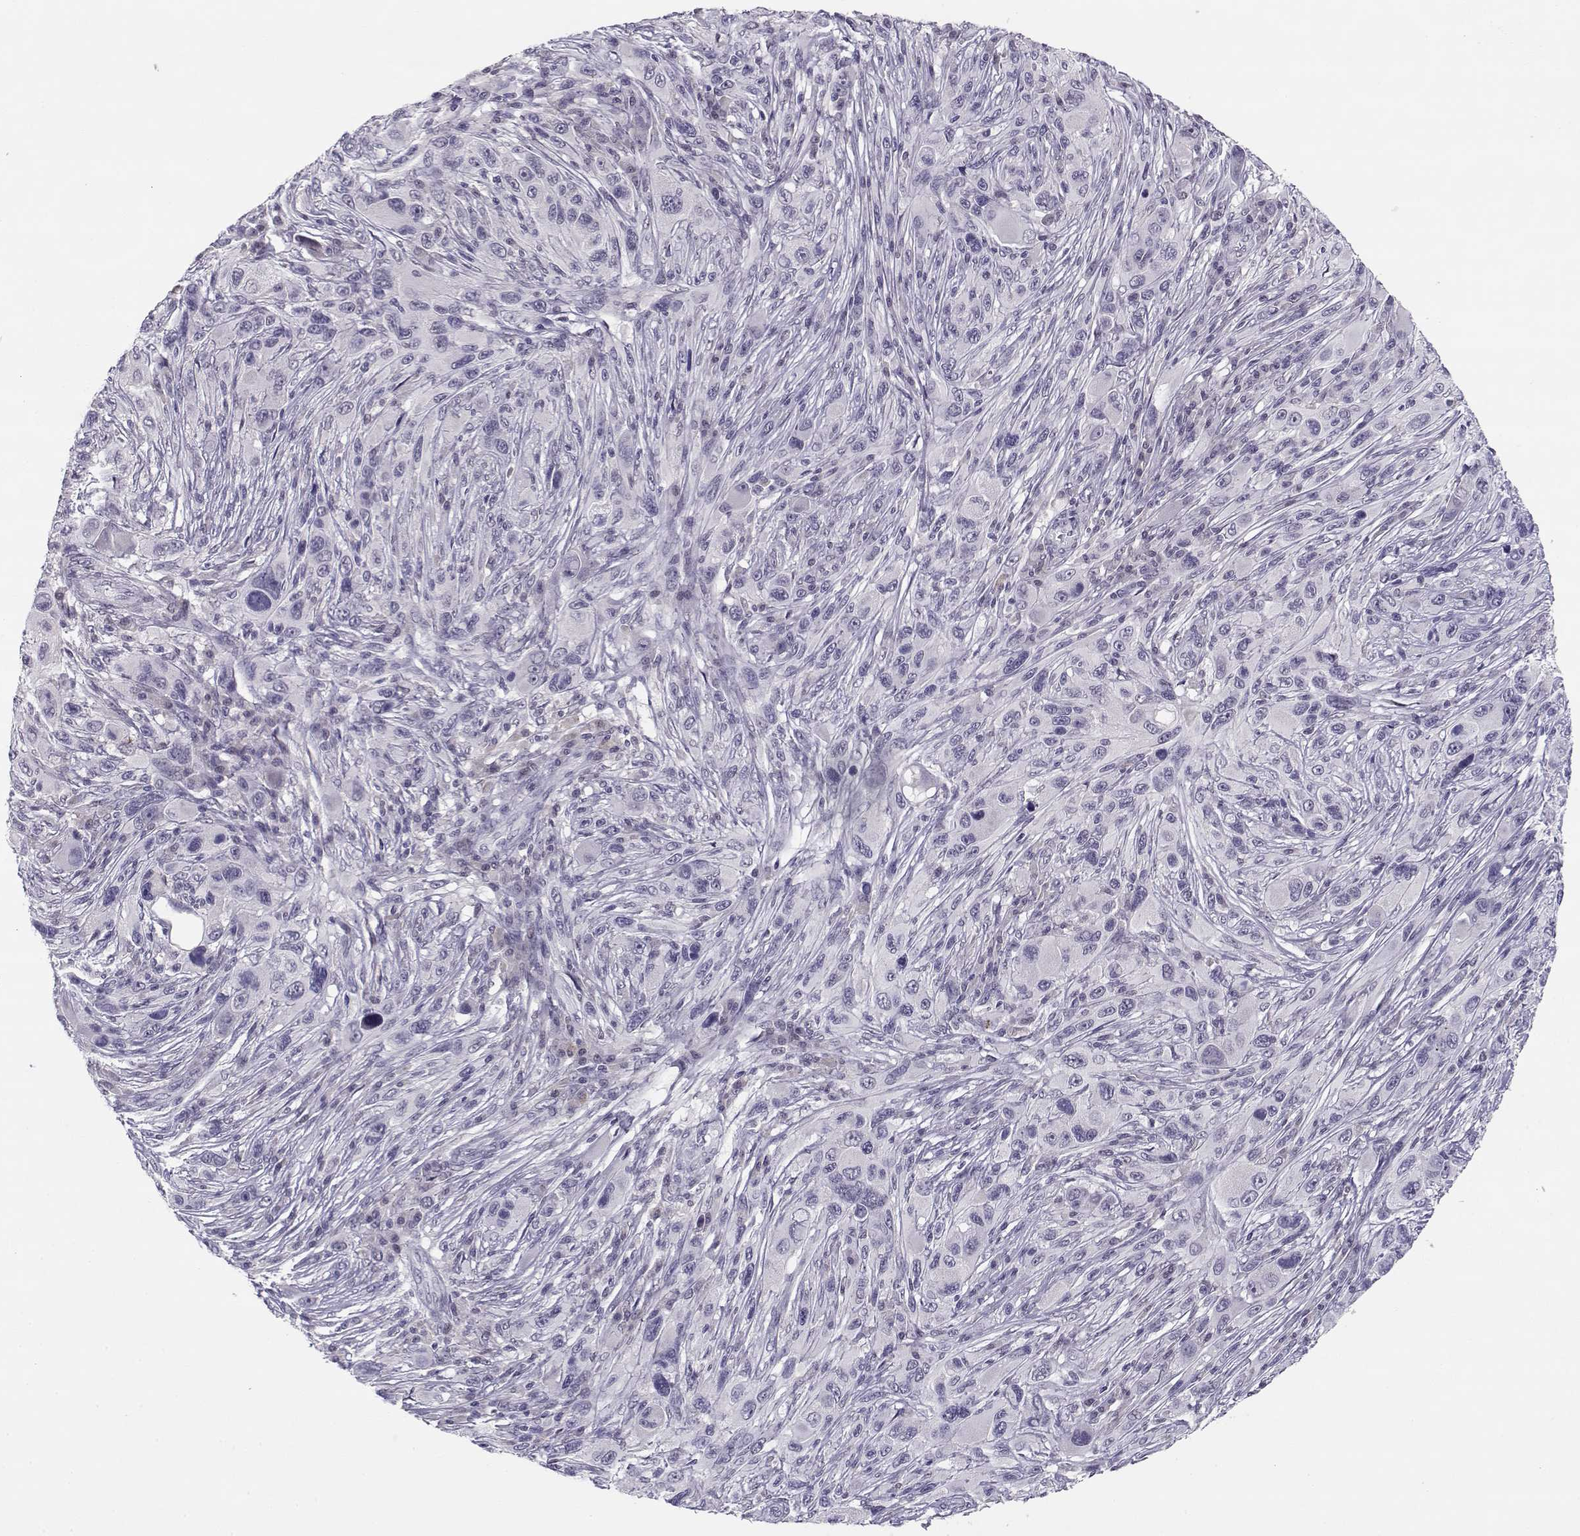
{"staining": {"intensity": "negative", "quantity": "none", "location": "none"}, "tissue": "melanoma", "cell_type": "Tumor cells", "image_type": "cancer", "snomed": [{"axis": "morphology", "description": "Malignant melanoma, NOS"}, {"axis": "topography", "description": "Skin"}], "caption": "Tumor cells show no significant protein expression in malignant melanoma. (Brightfield microscopy of DAB (3,3'-diaminobenzidine) immunohistochemistry at high magnification).", "gene": "C16orf86", "patient": {"sex": "male", "age": 53}}